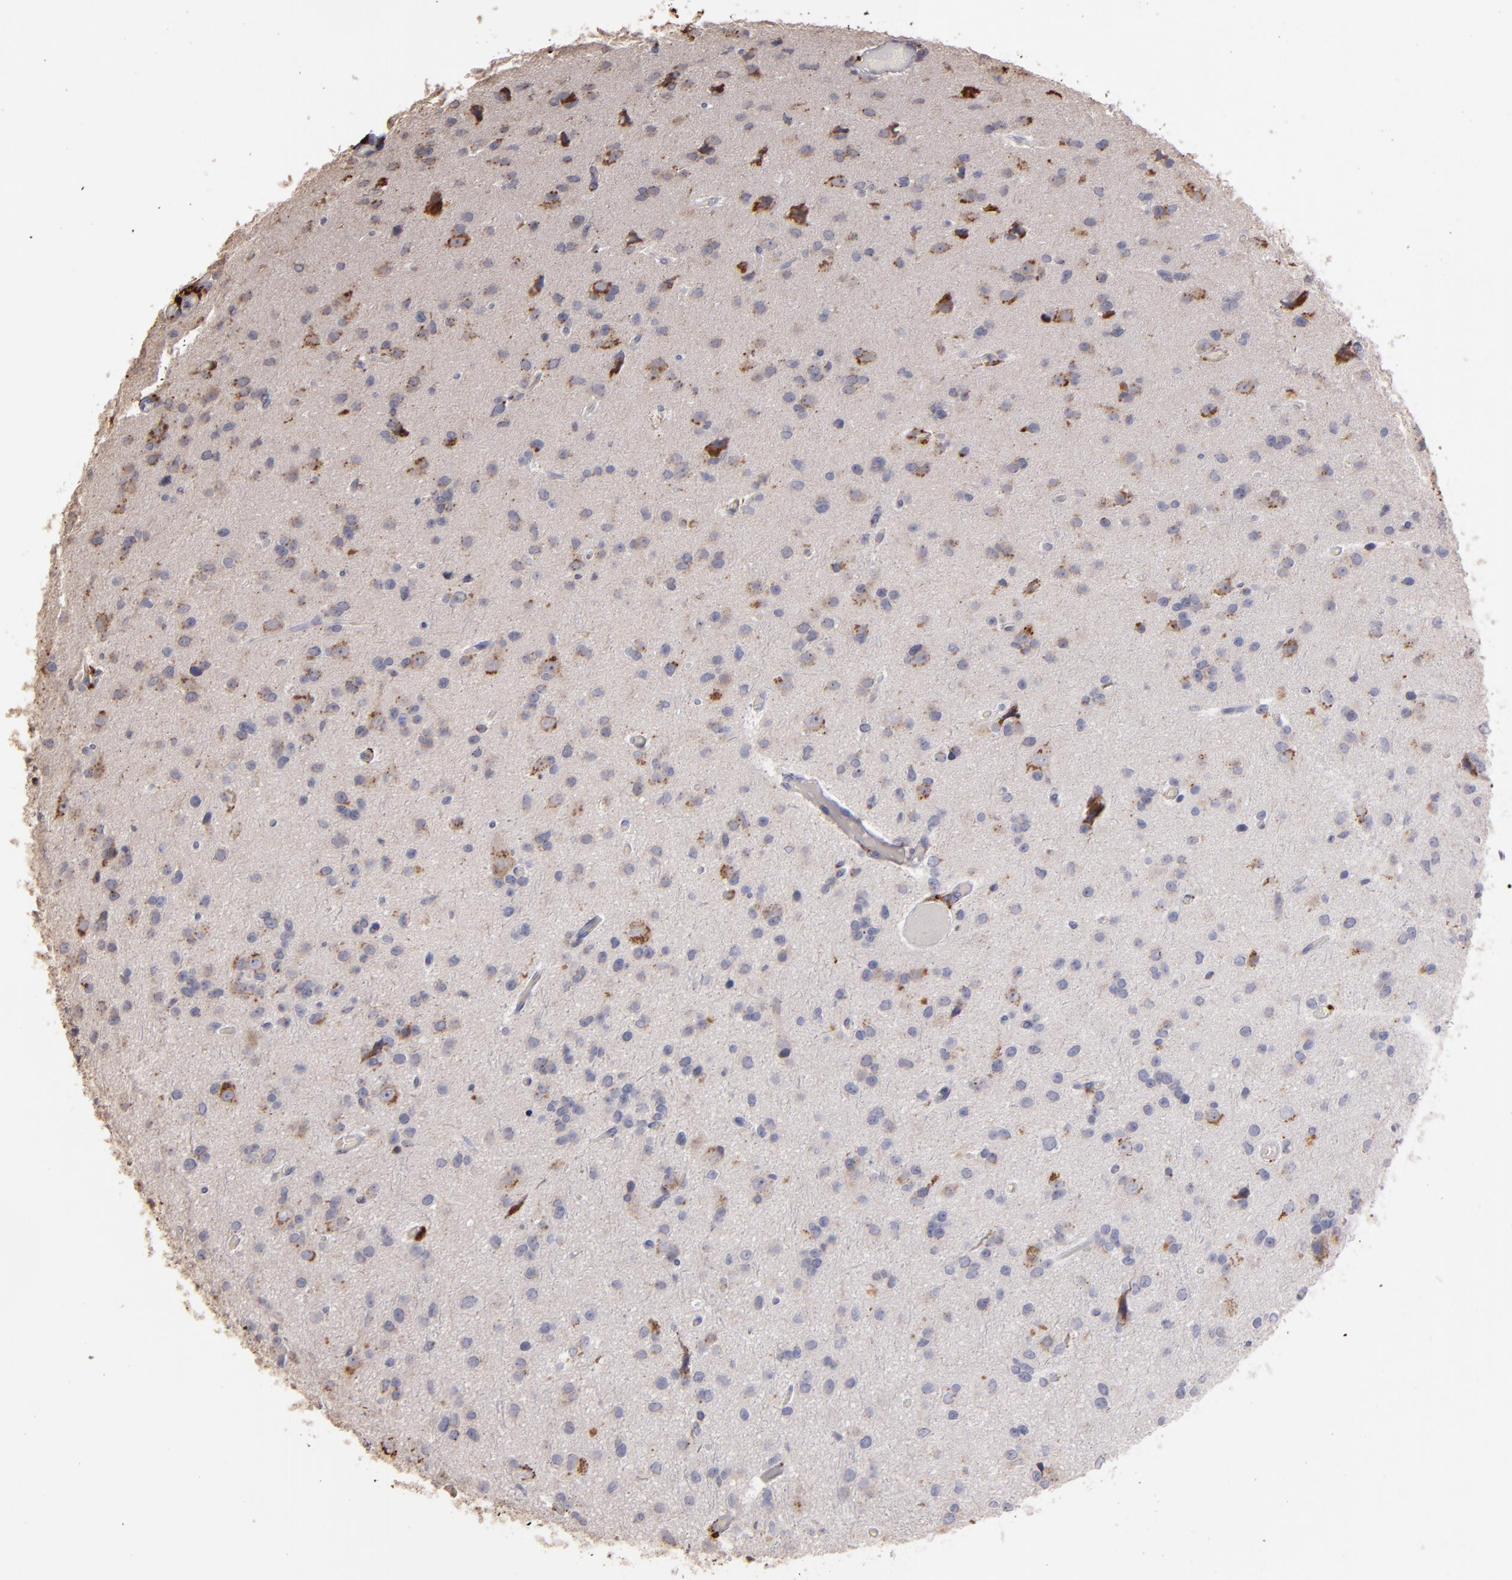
{"staining": {"intensity": "moderate", "quantity": "<25%", "location": "cytoplasmic/membranous"}, "tissue": "glioma", "cell_type": "Tumor cells", "image_type": "cancer", "snomed": [{"axis": "morphology", "description": "Glioma, malignant, Low grade"}, {"axis": "topography", "description": "Brain"}], "caption": "Low-grade glioma (malignant) stained with a brown dye displays moderate cytoplasmic/membranous positive staining in approximately <25% of tumor cells.", "gene": "TRAF1", "patient": {"sex": "male", "age": 42}}